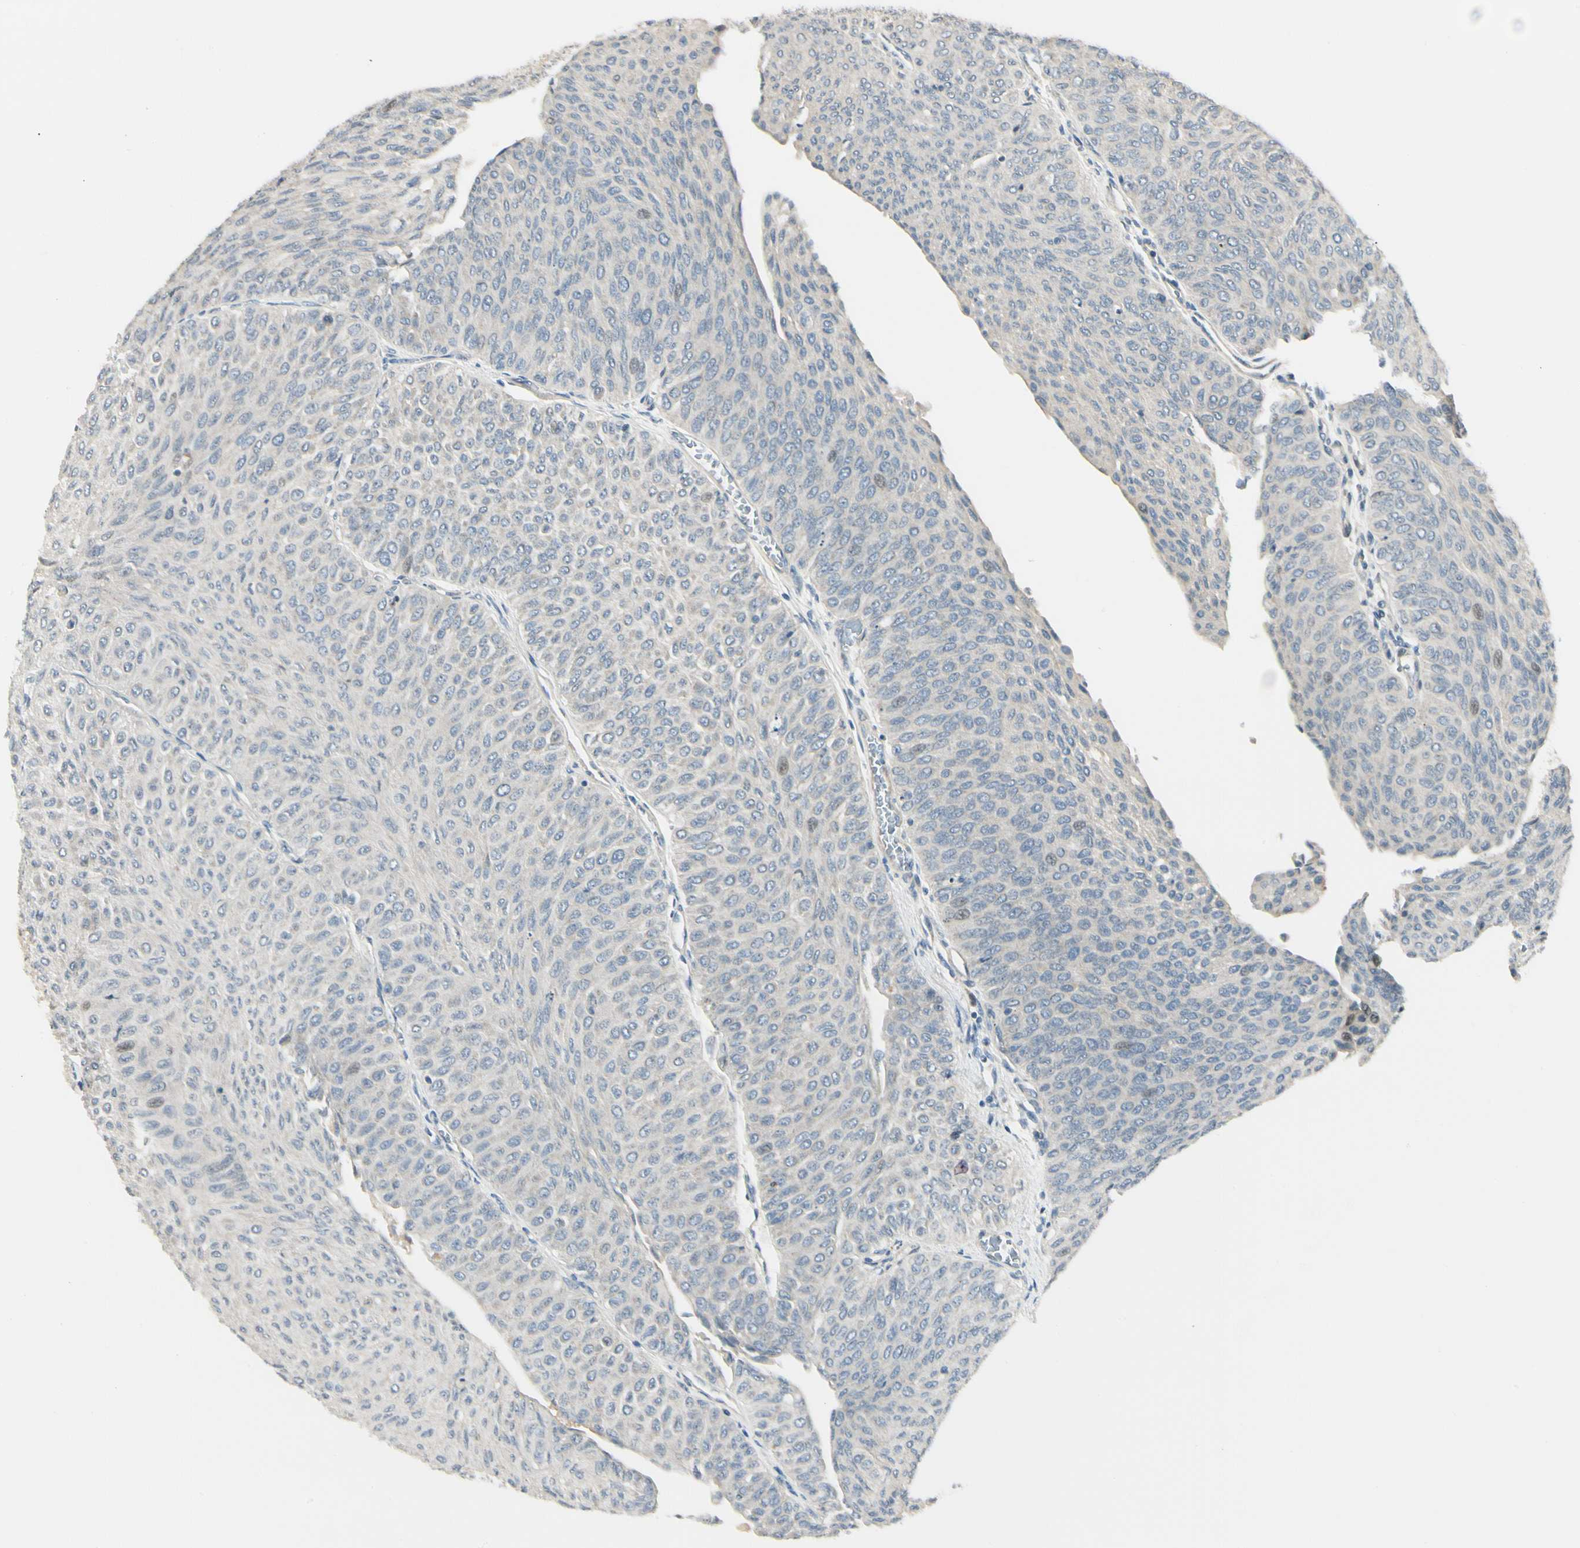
{"staining": {"intensity": "negative", "quantity": "none", "location": "none"}, "tissue": "urothelial cancer", "cell_type": "Tumor cells", "image_type": "cancer", "snomed": [{"axis": "morphology", "description": "Urothelial carcinoma, Low grade"}, {"axis": "topography", "description": "Urinary bladder"}], "caption": "Urothelial carcinoma (low-grade) was stained to show a protein in brown. There is no significant staining in tumor cells. Nuclei are stained in blue.", "gene": "P4HA3", "patient": {"sex": "male", "age": 78}}